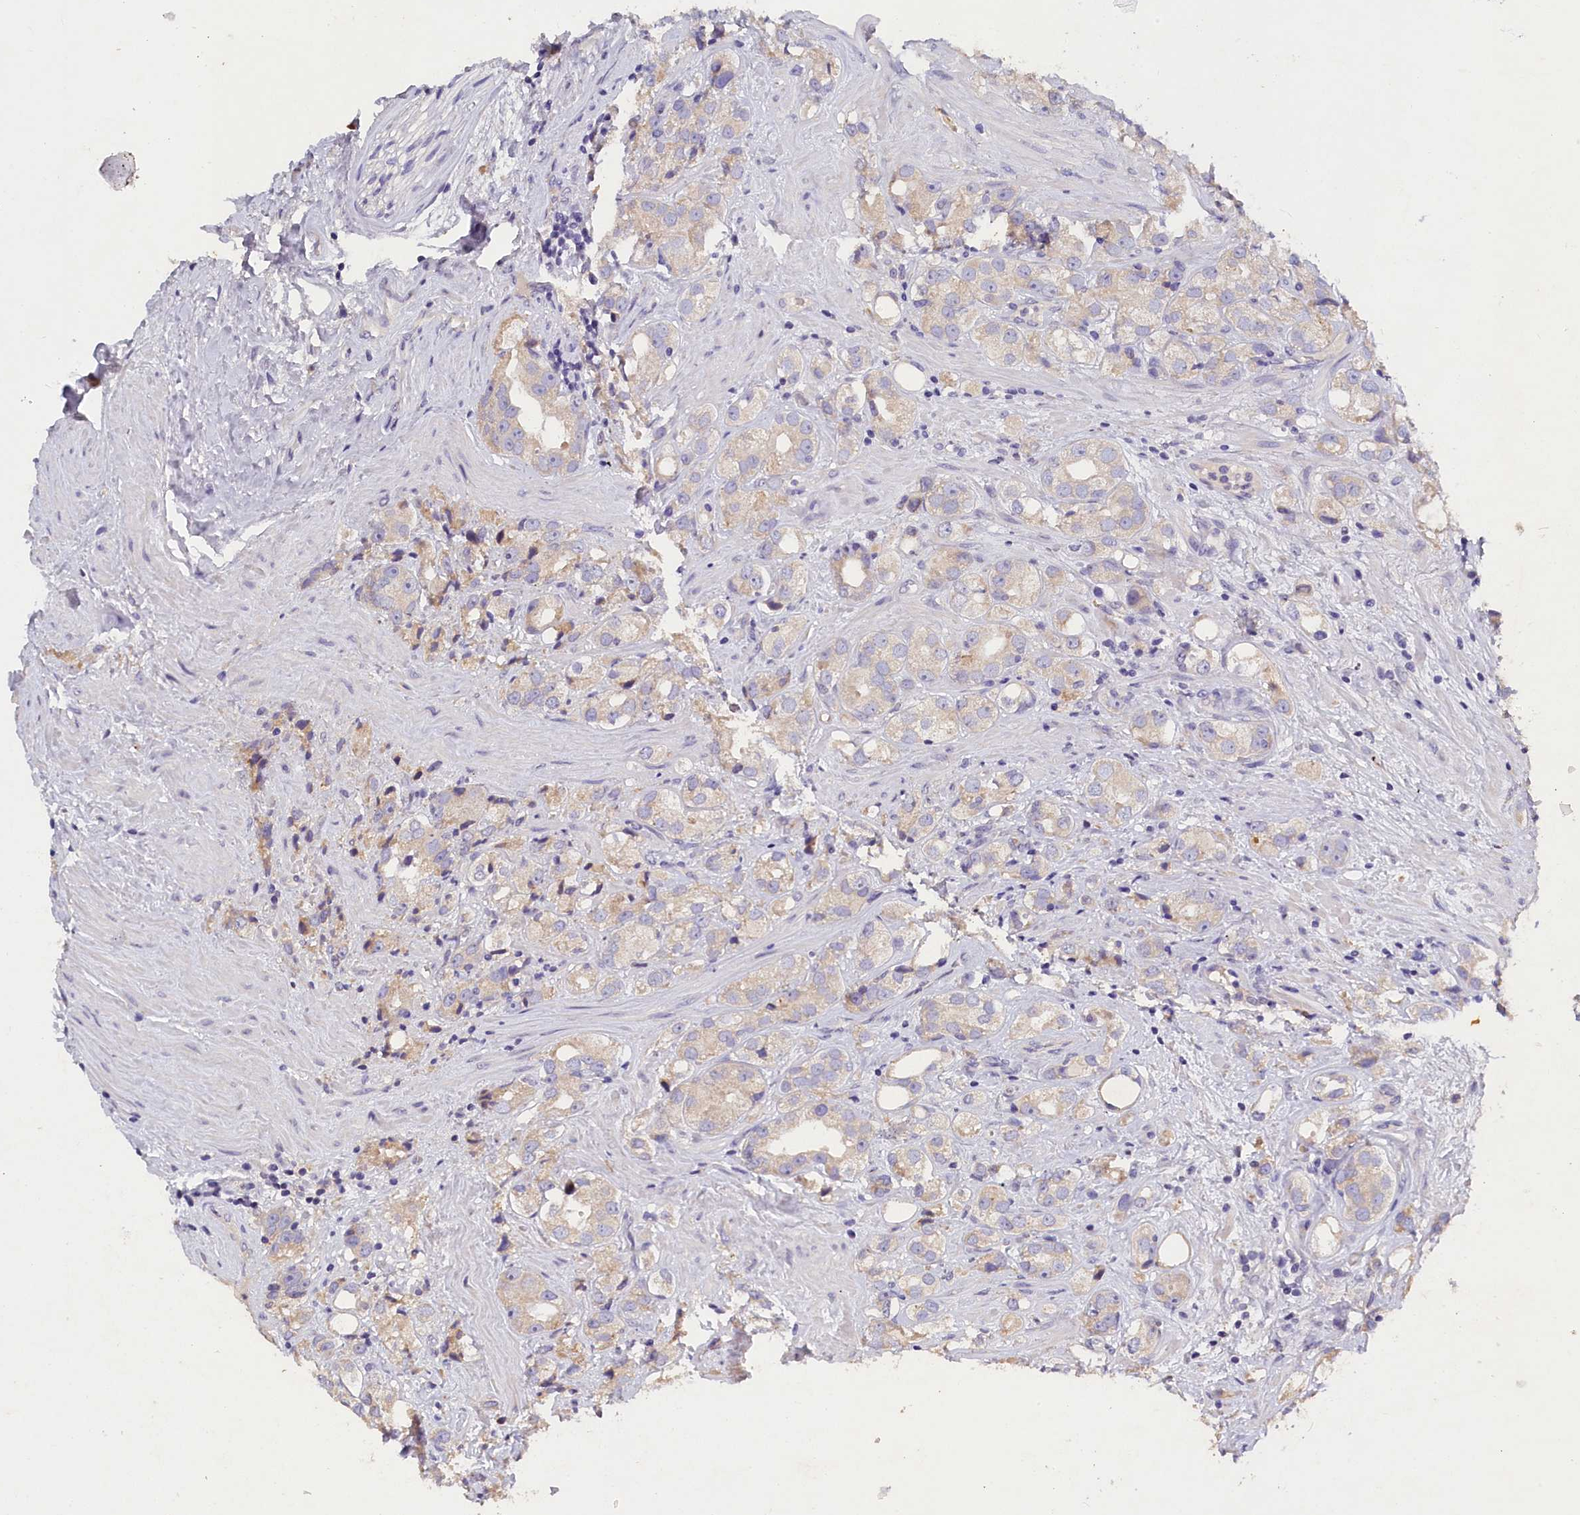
{"staining": {"intensity": "weak", "quantity": "25%-75%", "location": "cytoplasmic/membranous"}, "tissue": "prostate cancer", "cell_type": "Tumor cells", "image_type": "cancer", "snomed": [{"axis": "morphology", "description": "Adenocarcinoma, NOS"}, {"axis": "topography", "description": "Prostate"}], "caption": "This photomicrograph displays IHC staining of prostate adenocarcinoma, with low weak cytoplasmic/membranous expression in approximately 25%-75% of tumor cells.", "gene": "ST7L", "patient": {"sex": "male", "age": 79}}